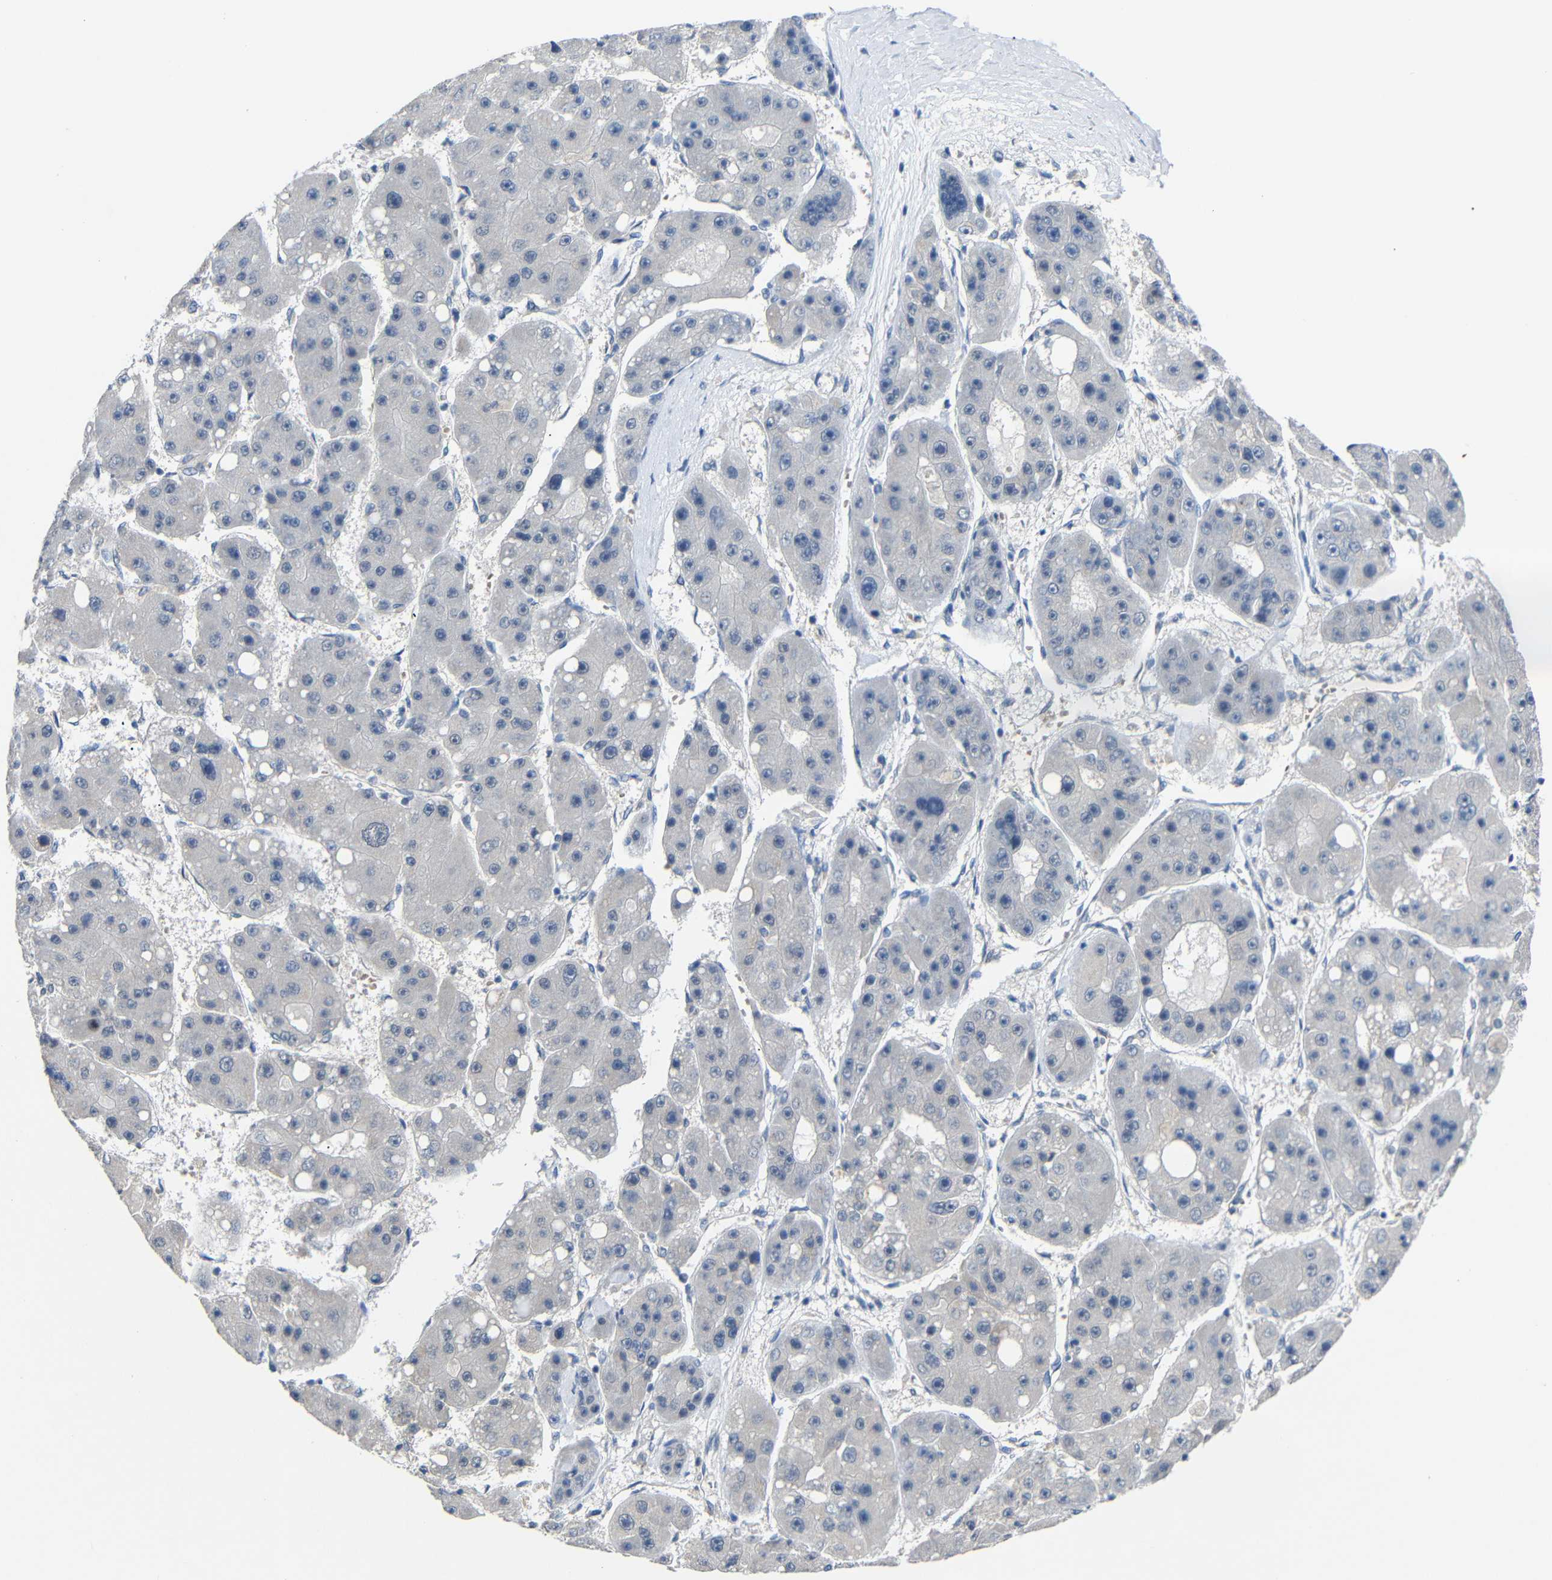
{"staining": {"intensity": "negative", "quantity": "none", "location": "none"}, "tissue": "liver cancer", "cell_type": "Tumor cells", "image_type": "cancer", "snomed": [{"axis": "morphology", "description": "Carcinoma, Hepatocellular, NOS"}, {"axis": "topography", "description": "Liver"}], "caption": "High magnification brightfield microscopy of liver cancer stained with DAB (3,3'-diaminobenzidine) (brown) and counterstained with hematoxylin (blue): tumor cells show no significant expression.", "gene": "HNF1A", "patient": {"sex": "female", "age": 61}}